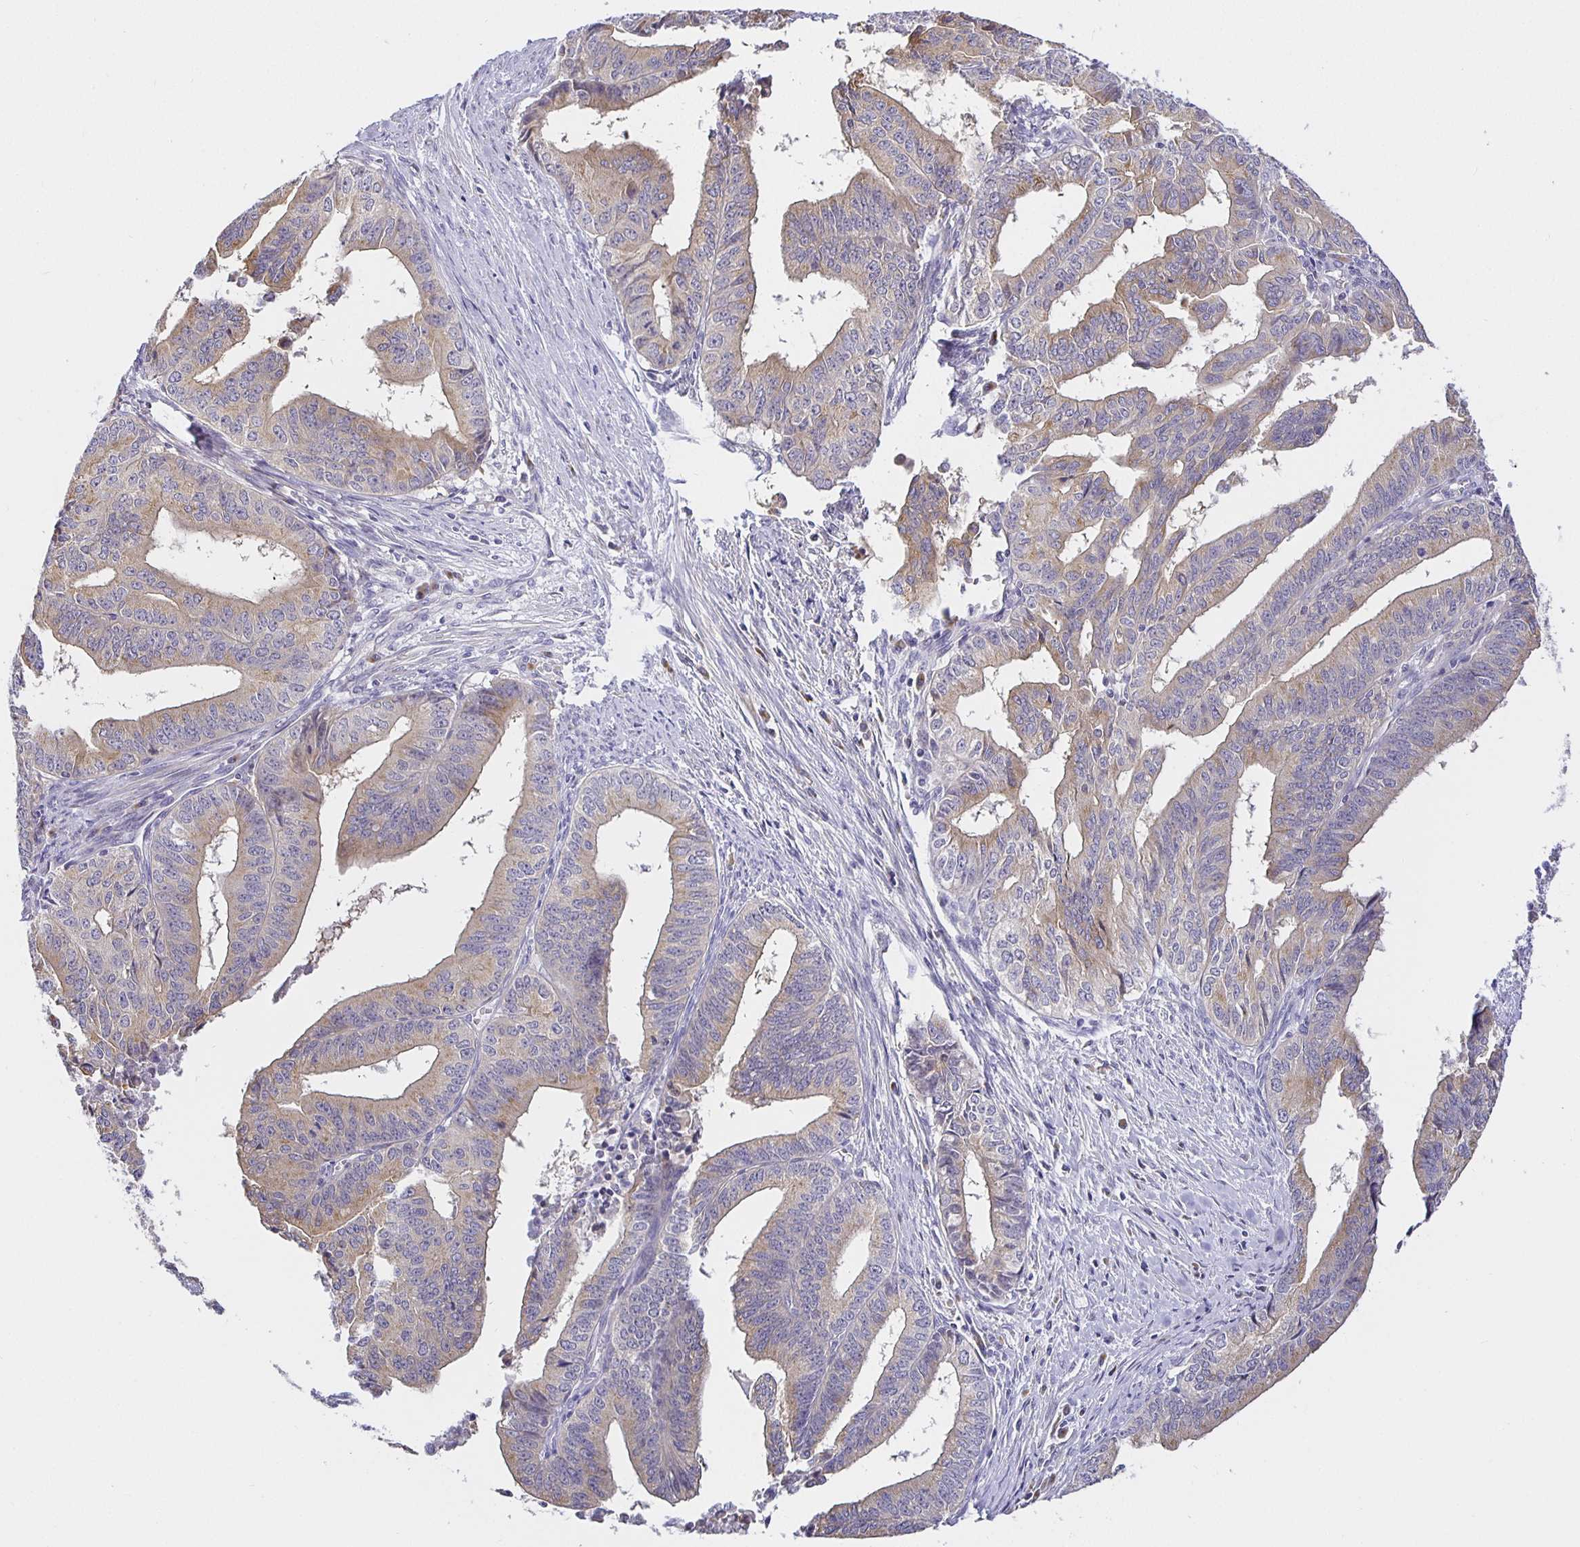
{"staining": {"intensity": "weak", "quantity": ">75%", "location": "cytoplasmic/membranous"}, "tissue": "endometrial cancer", "cell_type": "Tumor cells", "image_type": "cancer", "snomed": [{"axis": "morphology", "description": "Adenocarcinoma, NOS"}, {"axis": "topography", "description": "Endometrium"}], "caption": "Endometrial cancer (adenocarcinoma) stained with DAB immunohistochemistry (IHC) exhibits low levels of weak cytoplasmic/membranous staining in about >75% of tumor cells. (DAB (3,3'-diaminobenzidine) = brown stain, brightfield microscopy at high magnification).", "gene": "OPALIN", "patient": {"sex": "female", "age": 65}}